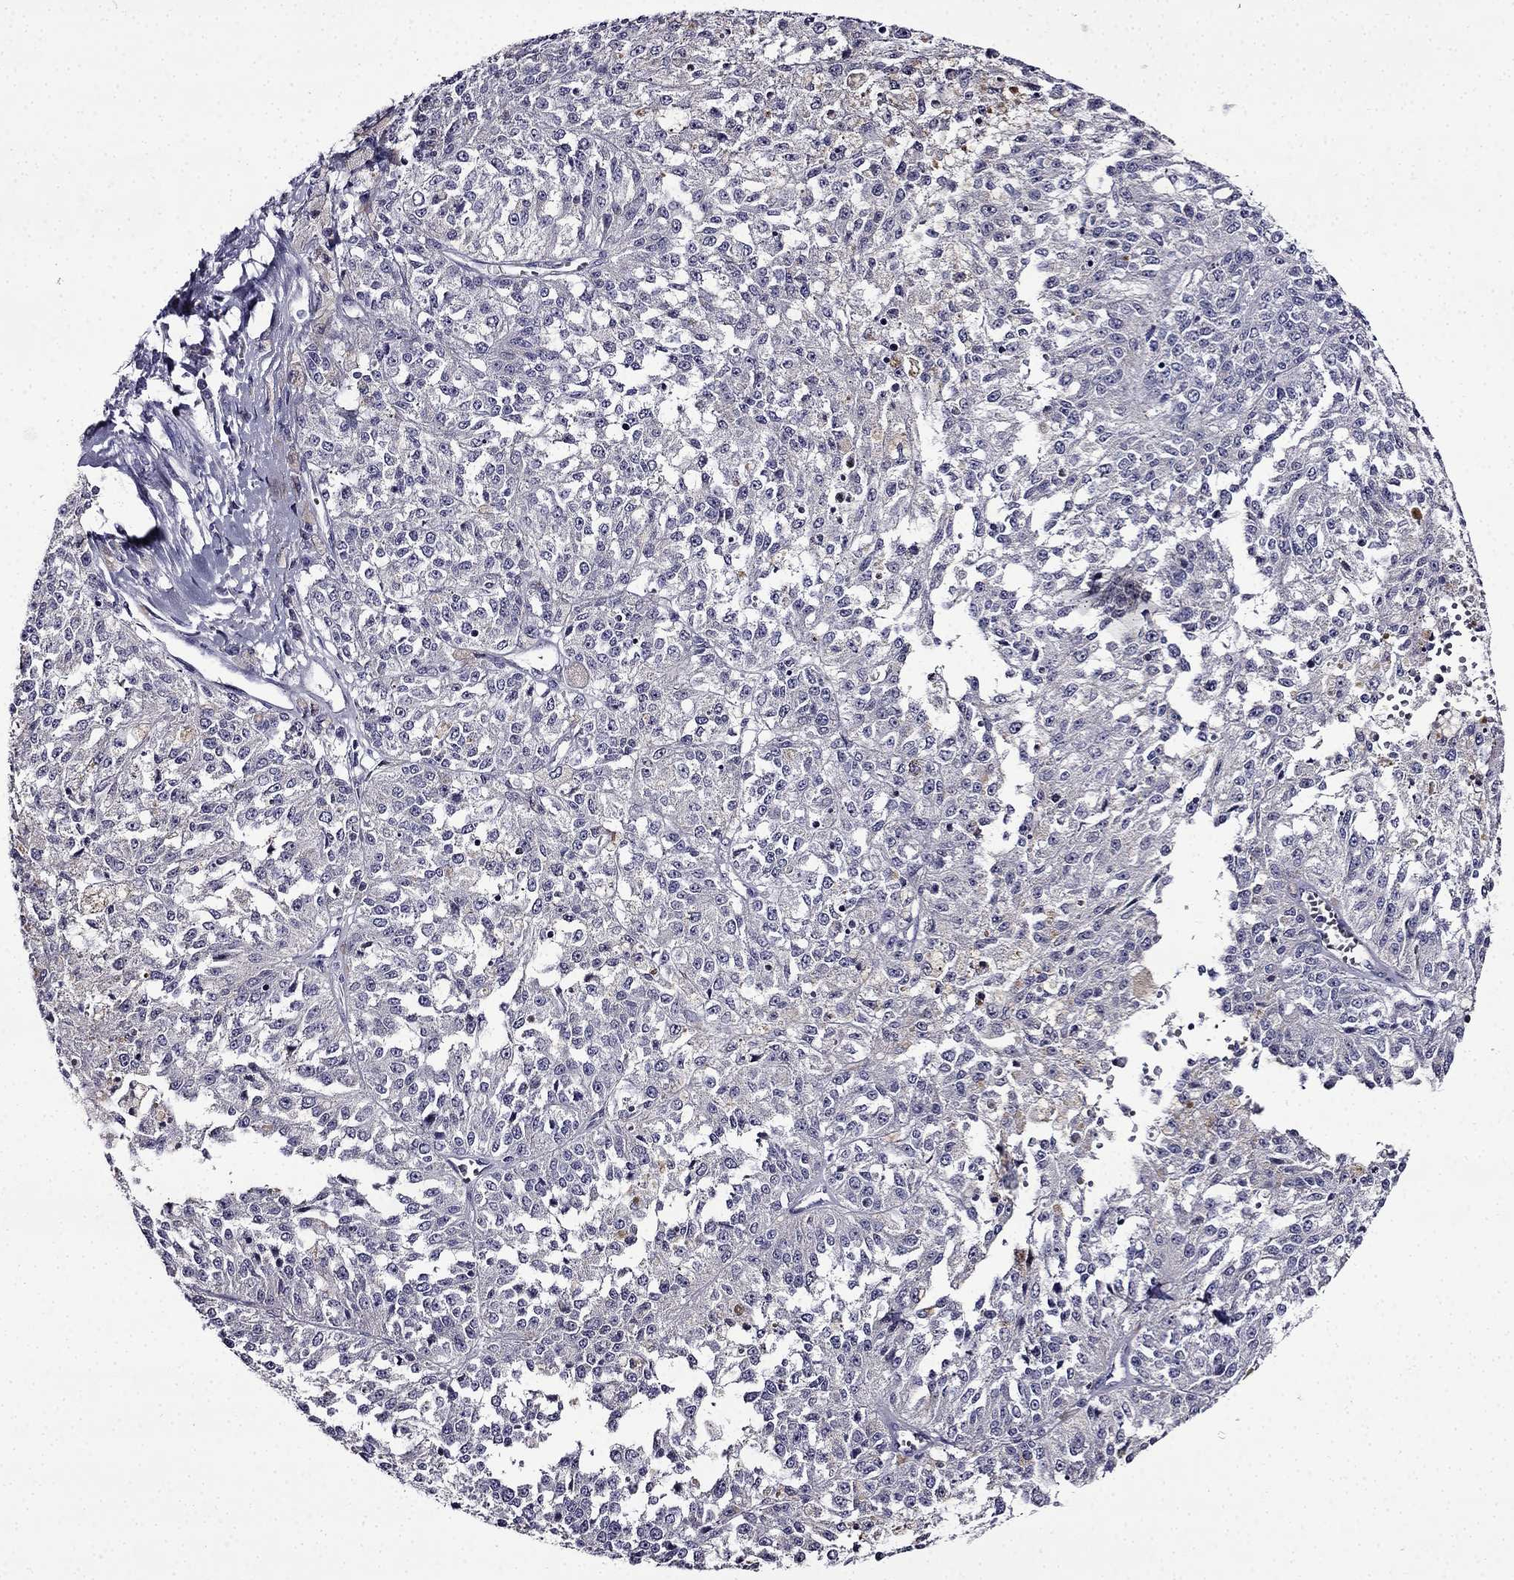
{"staining": {"intensity": "negative", "quantity": "none", "location": "none"}, "tissue": "melanoma", "cell_type": "Tumor cells", "image_type": "cancer", "snomed": [{"axis": "morphology", "description": "Malignant melanoma, Metastatic site"}, {"axis": "topography", "description": "Lymph node"}], "caption": "IHC micrograph of neoplastic tissue: melanoma stained with DAB displays no significant protein positivity in tumor cells.", "gene": "TMEM266", "patient": {"sex": "female", "age": 64}}